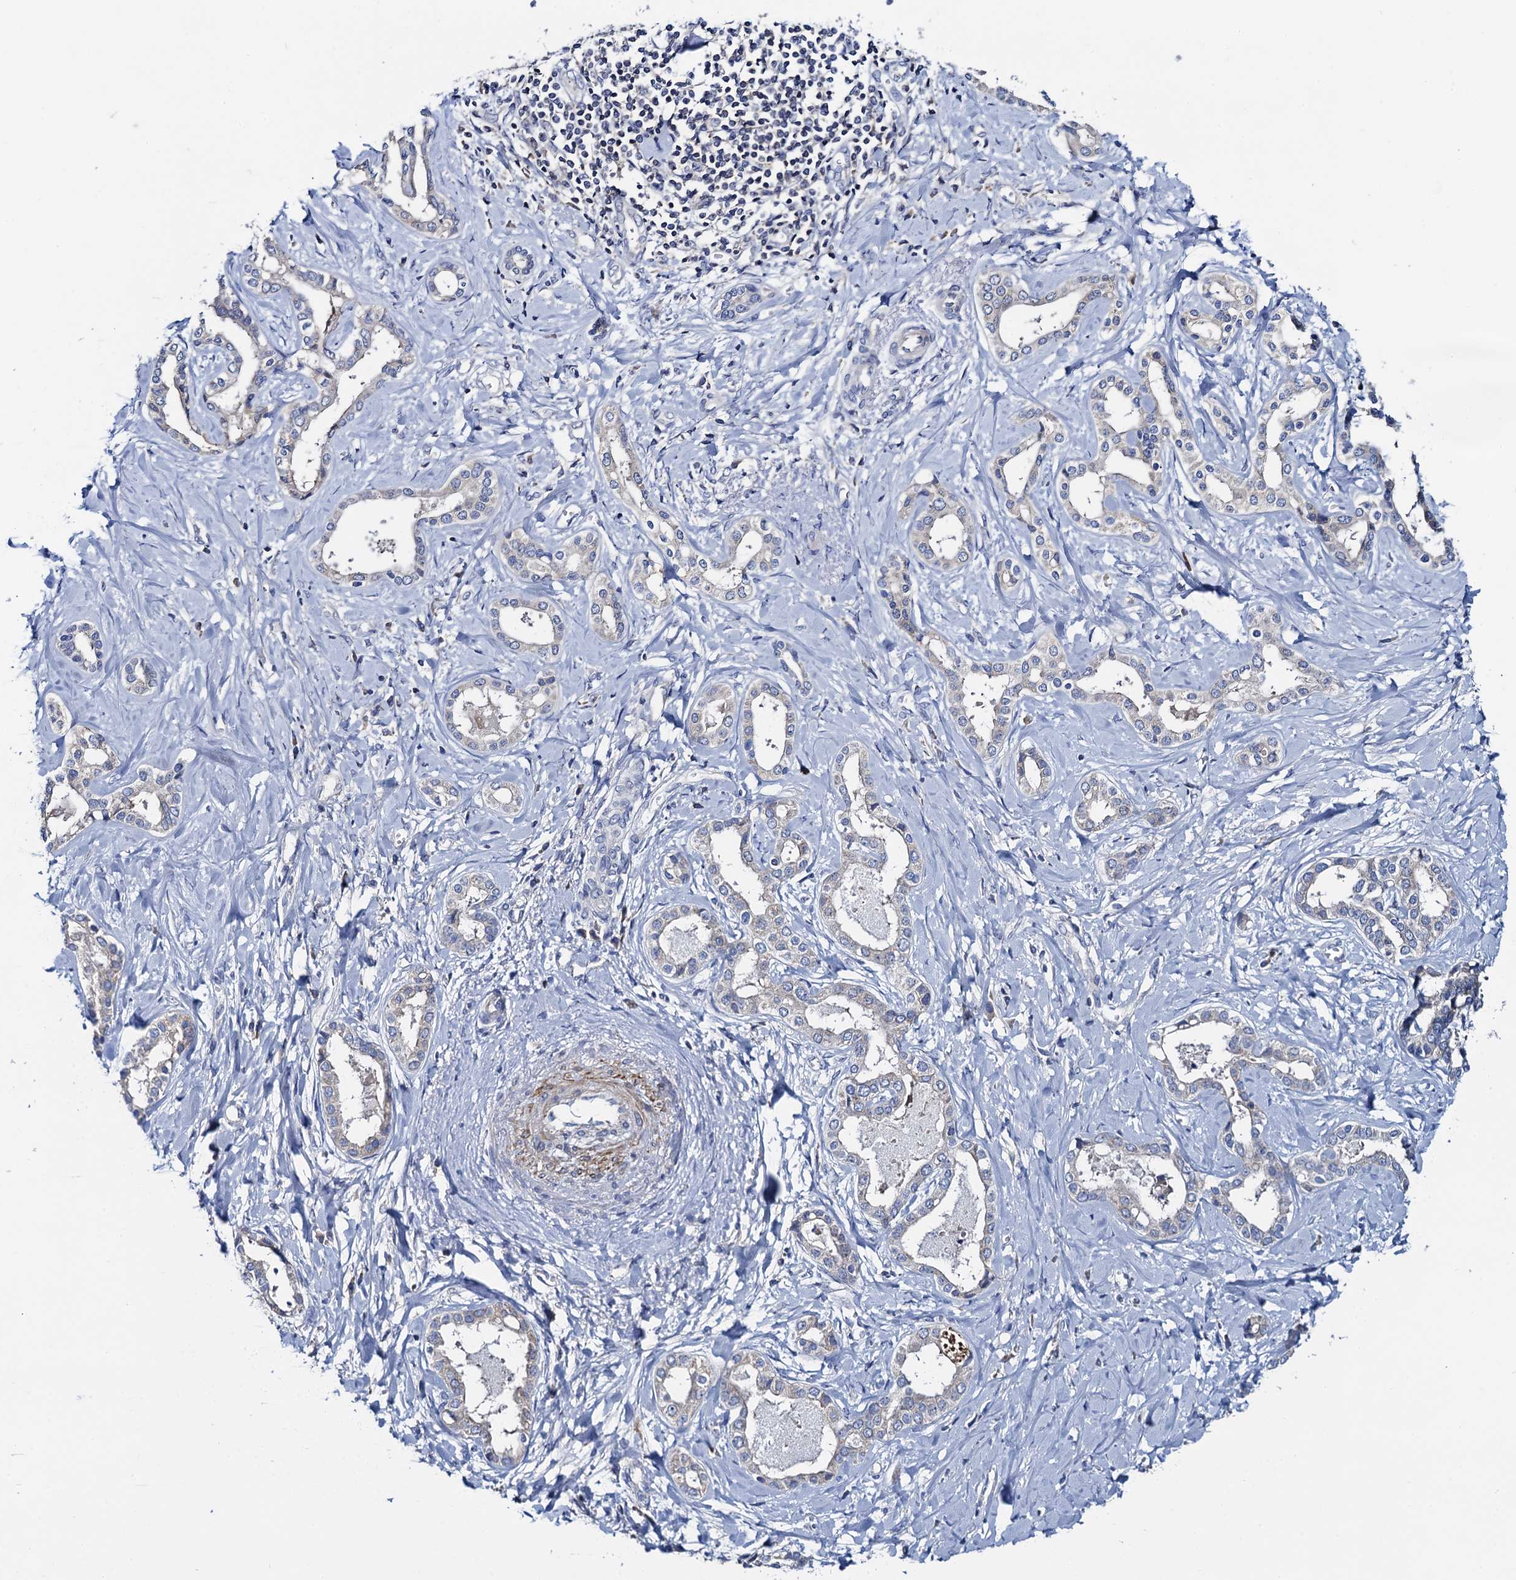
{"staining": {"intensity": "negative", "quantity": "none", "location": "none"}, "tissue": "liver cancer", "cell_type": "Tumor cells", "image_type": "cancer", "snomed": [{"axis": "morphology", "description": "Cholangiocarcinoma"}, {"axis": "topography", "description": "Liver"}], "caption": "Liver cancer stained for a protein using immunohistochemistry demonstrates no staining tumor cells.", "gene": "MRPL48", "patient": {"sex": "female", "age": 77}}